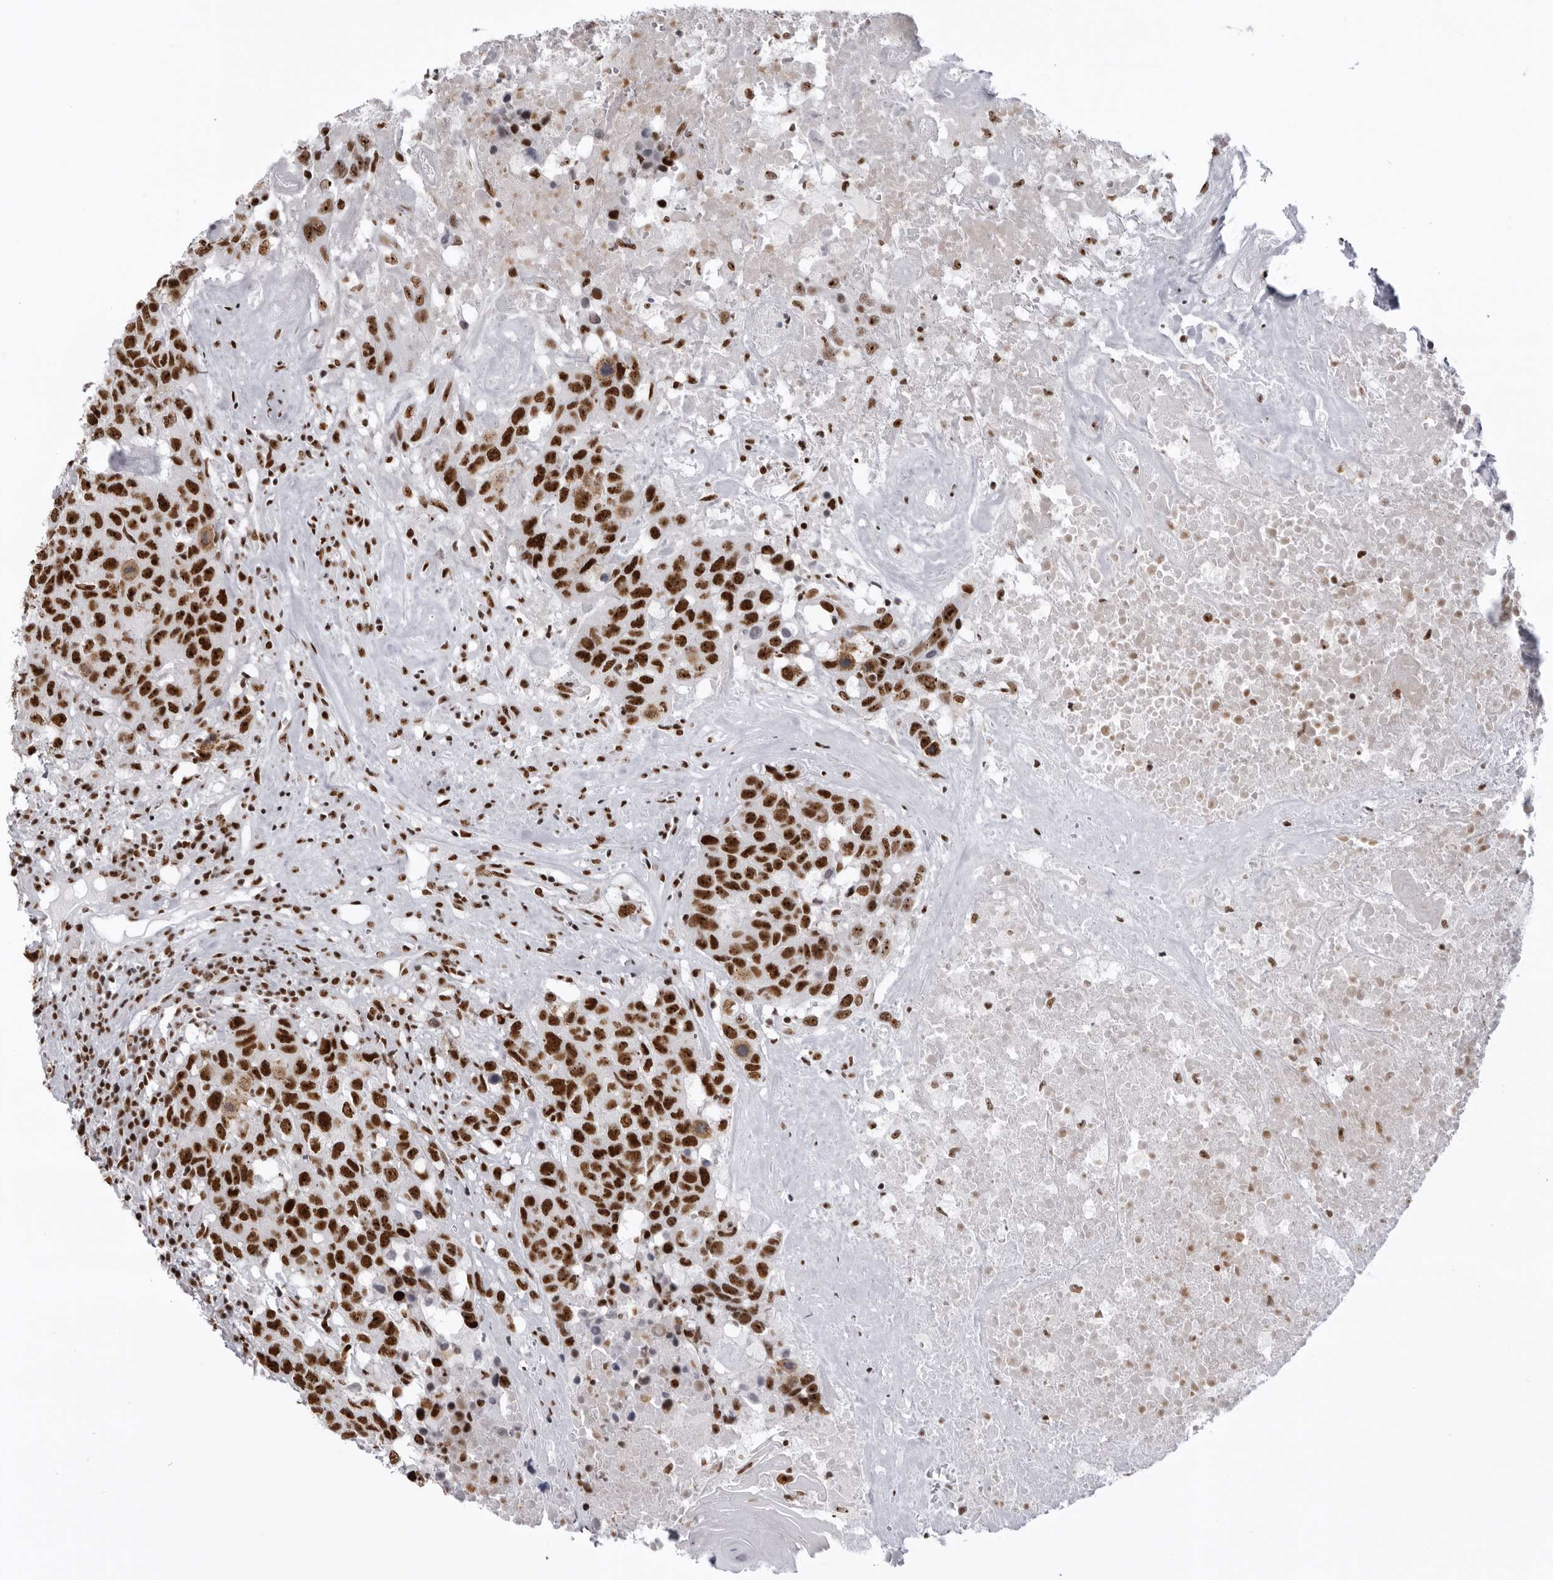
{"staining": {"intensity": "strong", "quantity": ">75%", "location": "nuclear"}, "tissue": "head and neck cancer", "cell_type": "Tumor cells", "image_type": "cancer", "snomed": [{"axis": "morphology", "description": "Squamous cell carcinoma, NOS"}, {"axis": "topography", "description": "Head-Neck"}], "caption": "The micrograph reveals immunohistochemical staining of head and neck cancer. There is strong nuclear positivity is present in about >75% of tumor cells.", "gene": "DHX9", "patient": {"sex": "male", "age": 66}}